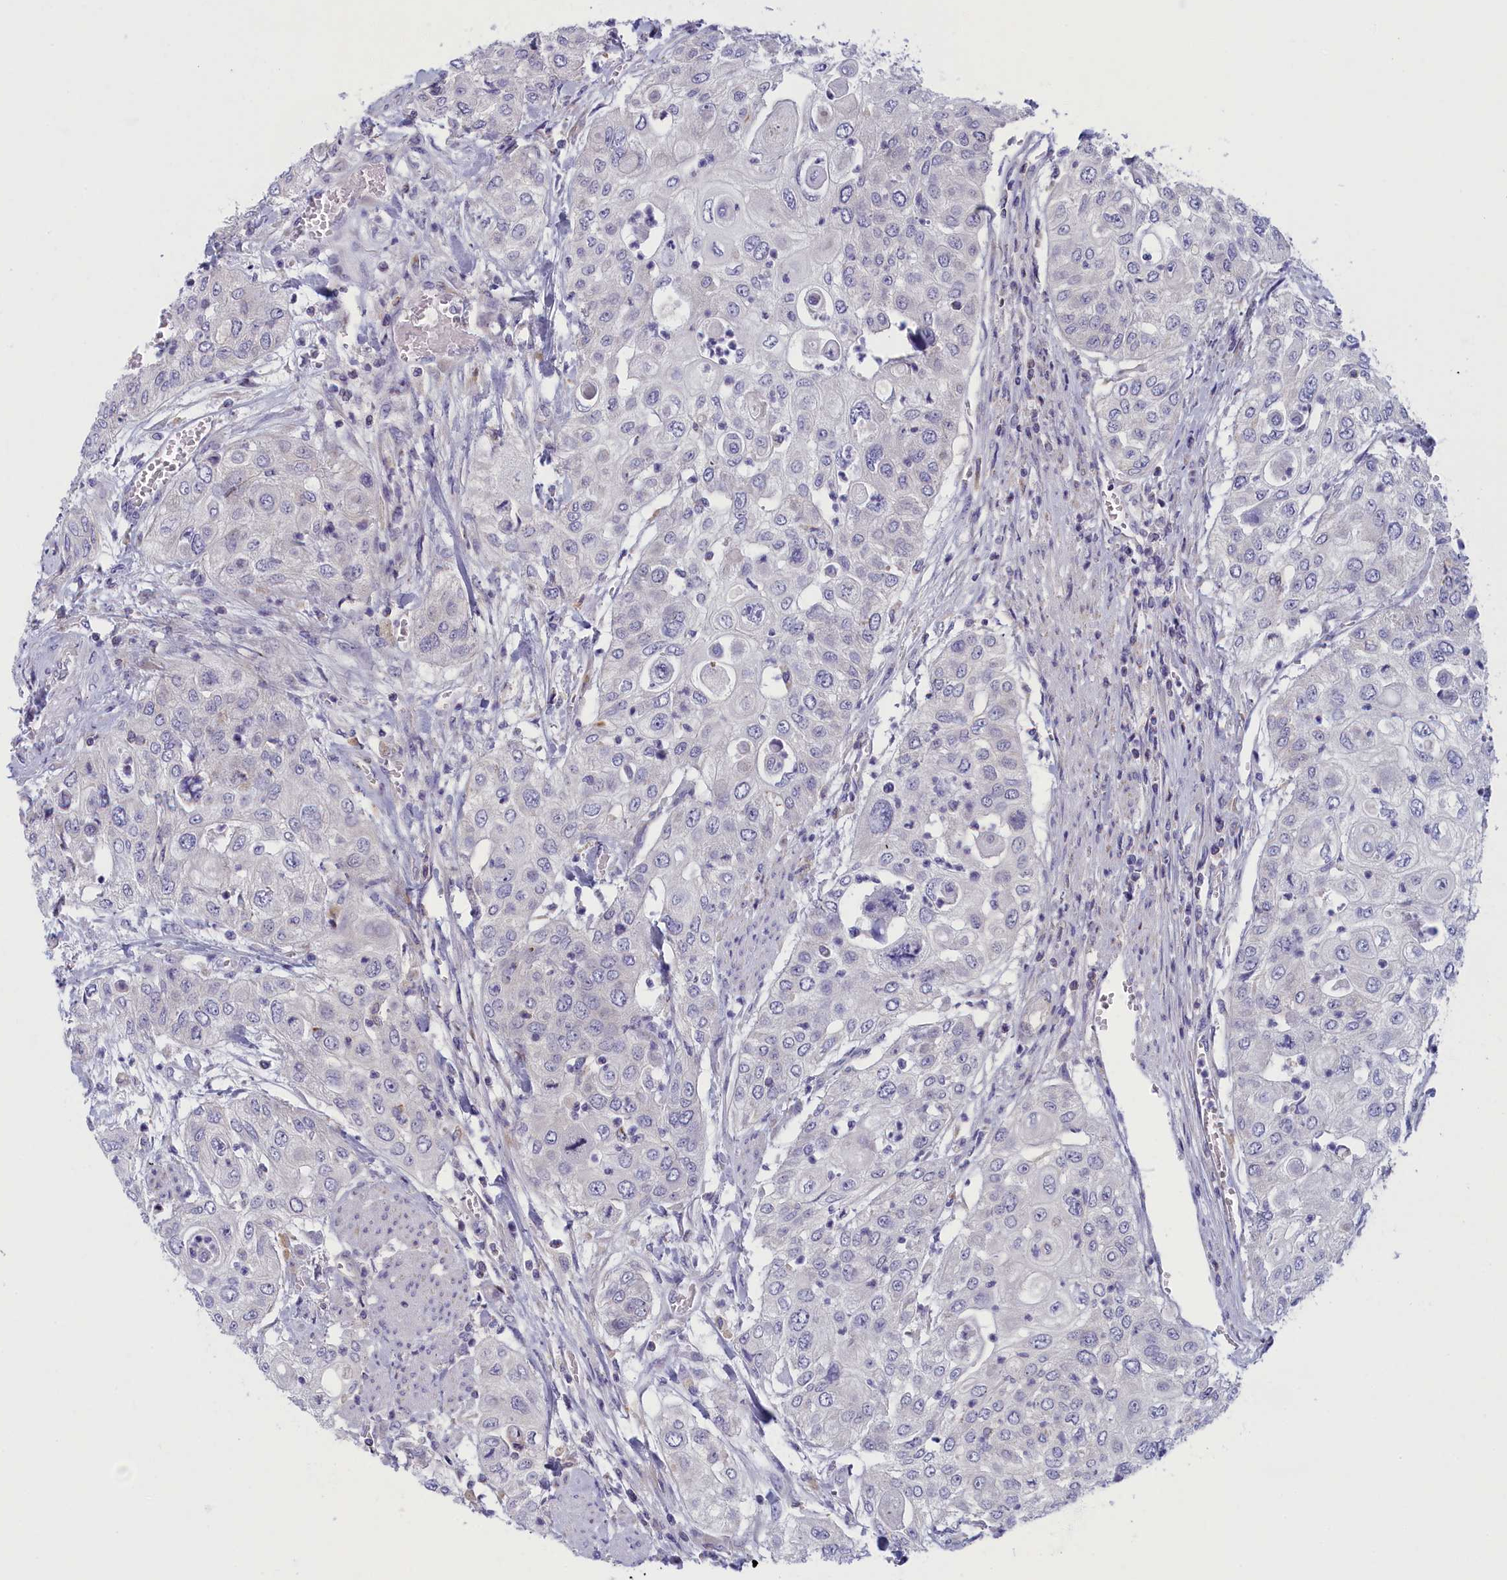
{"staining": {"intensity": "negative", "quantity": "none", "location": "none"}, "tissue": "urothelial cancer", "cell_type": "Tumor cells", "image_type": "cancer", "snomed": [{"axis": "morphology", "description": "Urothelial carcinoma, High grade"}, {"axis": "topography", "description": "Urinary bladder"}], "caption": "High power microscopy histopathology image of an immunohistochemistry (IHC) image of urothelial cancer, revealing no significant staining in tumor cells. Brightfield microscopy of IHC stained with DAB (3,3'-diaminobenzidine) (brown) and hematoxylin (blue), captured at high magnification.", "gene": "NOL10", "patient": {"sex": "female", "age": 79}}